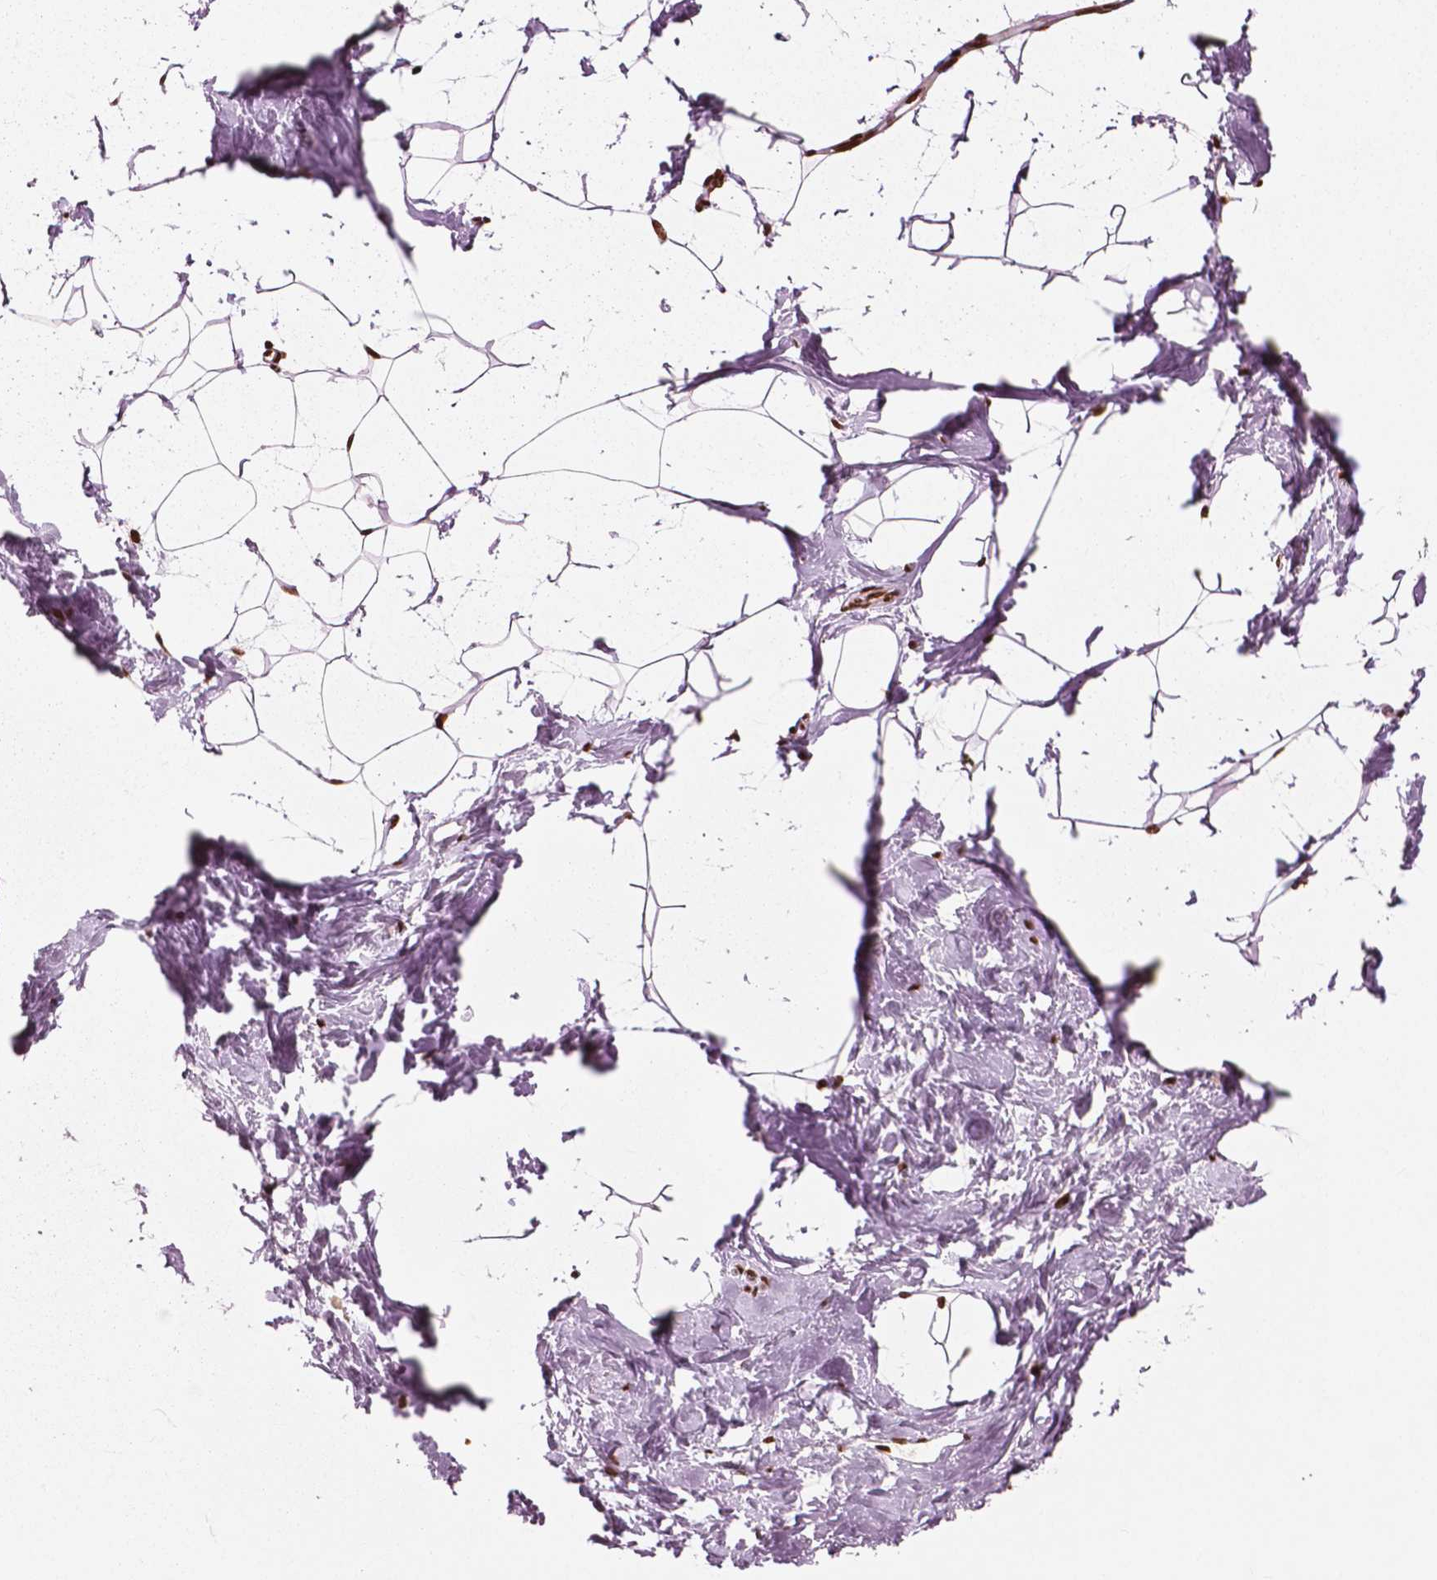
{"staining": {"intensity": "moderate", "quantity": ">75%", "location": "nuclear"}, "tissue": "breast", "cell_type": "Adipocytes", "image_type": "normal", "snomed": [{"axis": "morphology", "description": "Normal tissue, NOS"}, {"axis": "topography", "description": "Breast"}], "caption": "IHC photomicrograph of normal breast: human breast stained using immunohistochemistry exhibits medium levels of moderate protein expression localized specifically in the nuclear of adipocytes, appearing as a nuclear brown color.", "gene": "CTCF", "patient": {"sex": "female", "age": 32}}